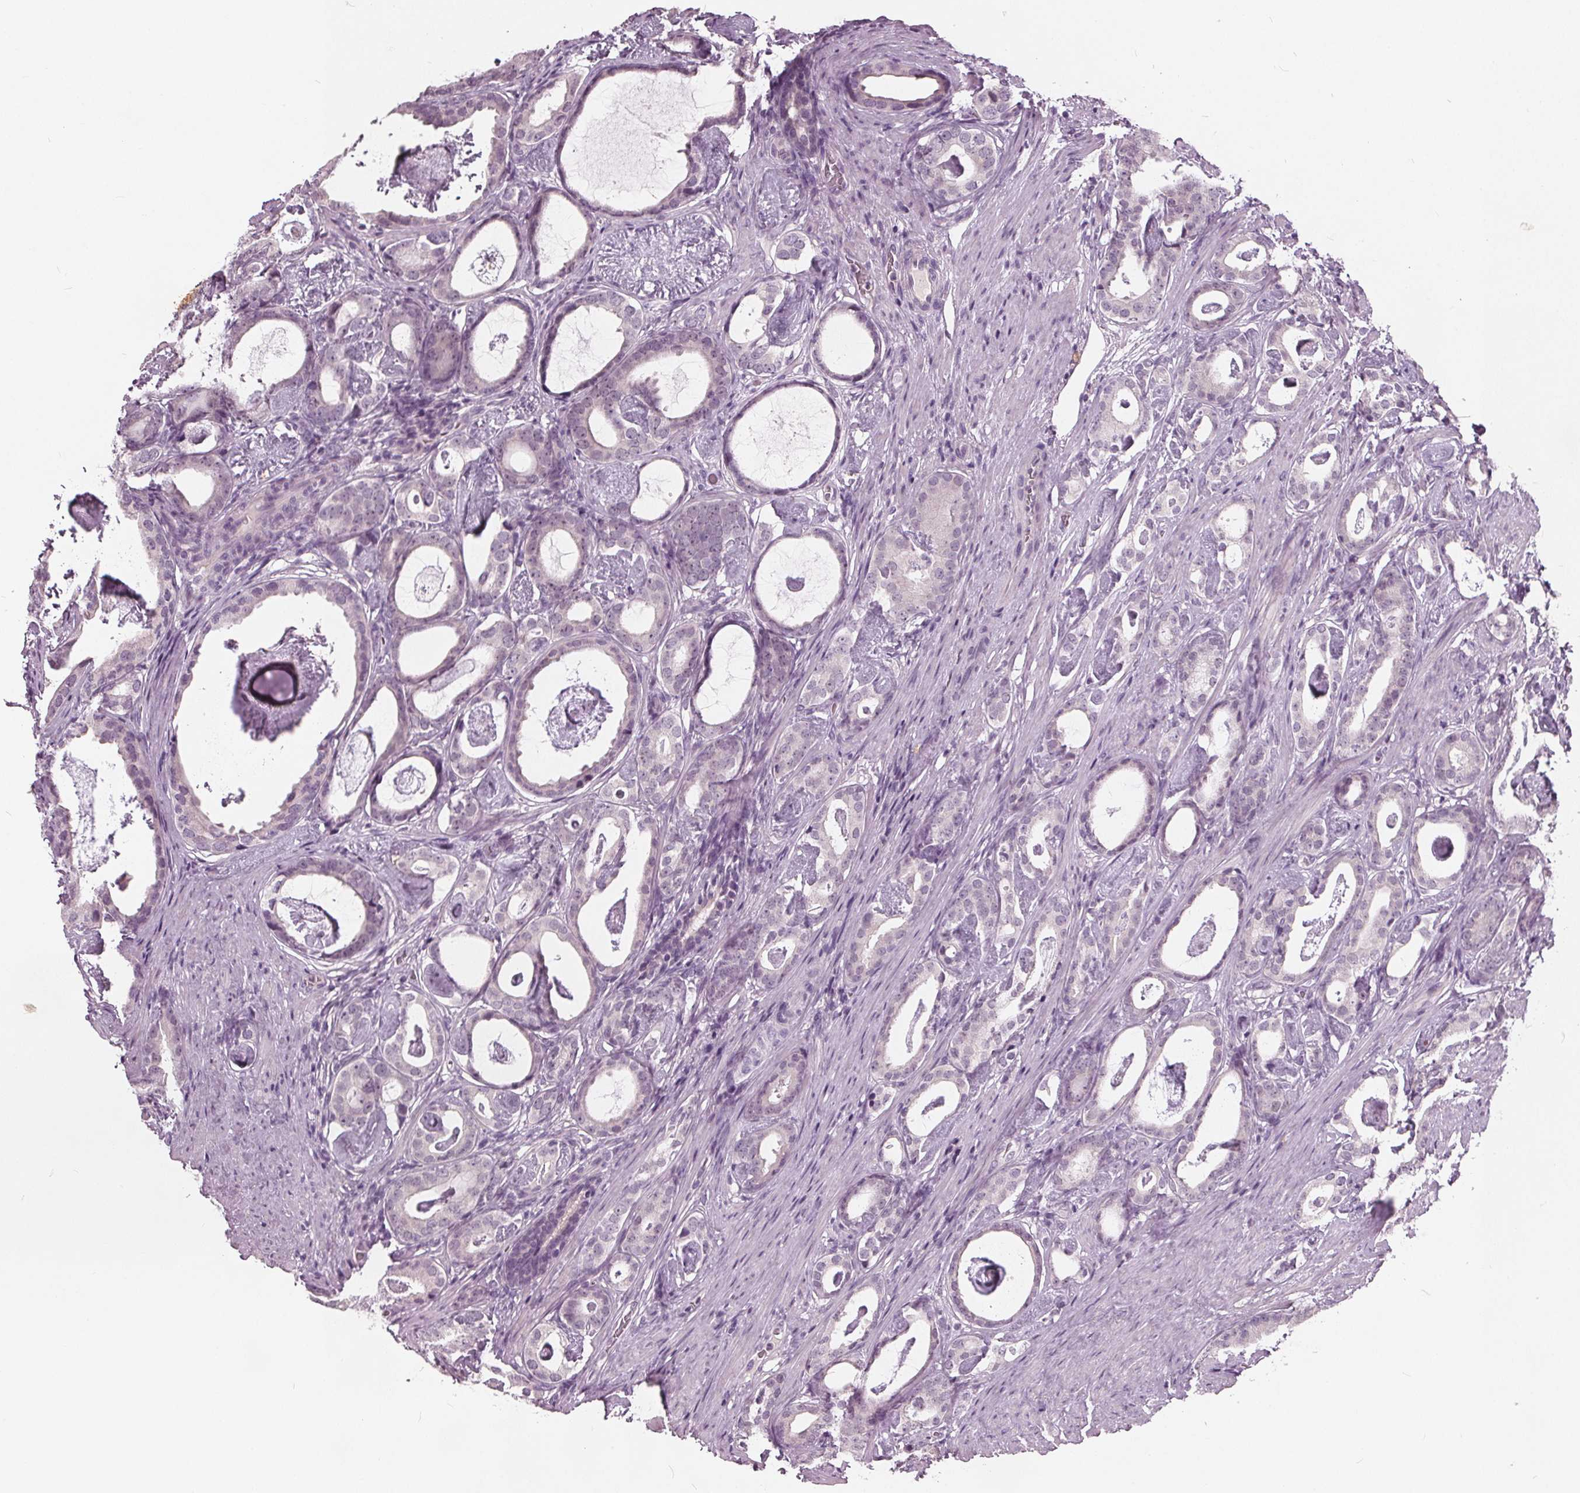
{"staining": {"intensity": "negative", "quantity": "none", "location": "none"}, "tissue": "prostate cancer", "cell_type": "Tumor cells", "image_type": "cancer", "snomed": [{"axis": "morphology", "description": "Adenocarcinoma, Low grade"}, {"axis": "topography", "description": "Prostate and seminal vesicle, NOS"}], "caption": "High magnification brightfield microscopy of prostate cancer (adenocarcinoma (low-grade)) stained with DAB (brown) and counterstained with hematoxylin (blue): tumor cells show no significant staining.", "gene": "TKFC", "patient": {"sex": "male", "age": 71}}